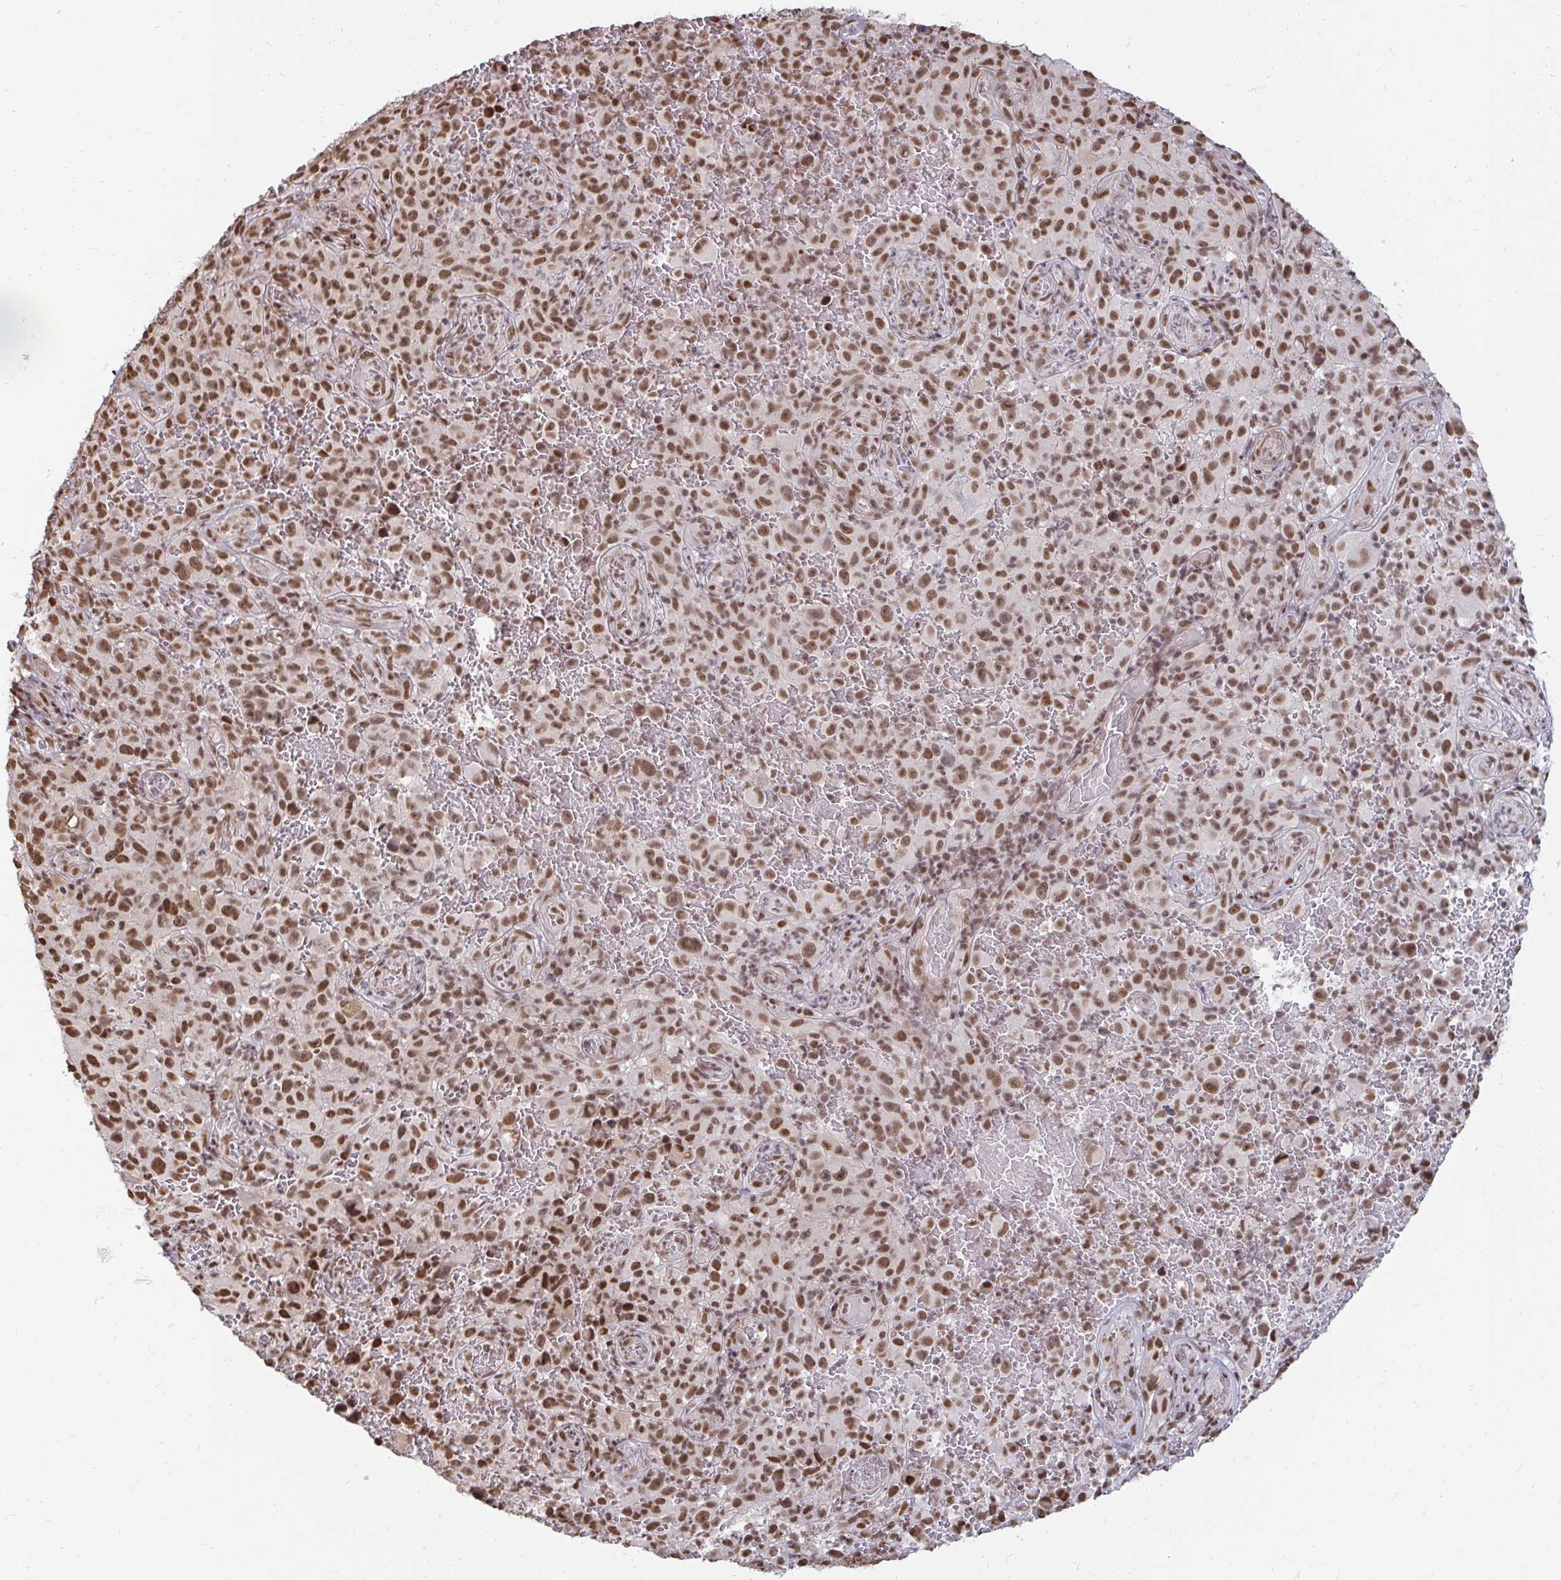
{"staining": {"intensity": "strong", "quantity": ">75%", "location": "nuclear"}, "tissue": "melanoma", "cell_type": "Tumor cells", "image_type": "cancer", "snomed": [{"axis": "morphology", "description": "Malignant melanoma, NOS"}, {"axis": "topography", "description": "Skin"}], "caption": "Human melanoma stained with a brown dye shows strong nuclear positive expression in about >75% of tumor cells.", "gene": "HNRNPU", "patient": {"sex": "female", "age": 82}}